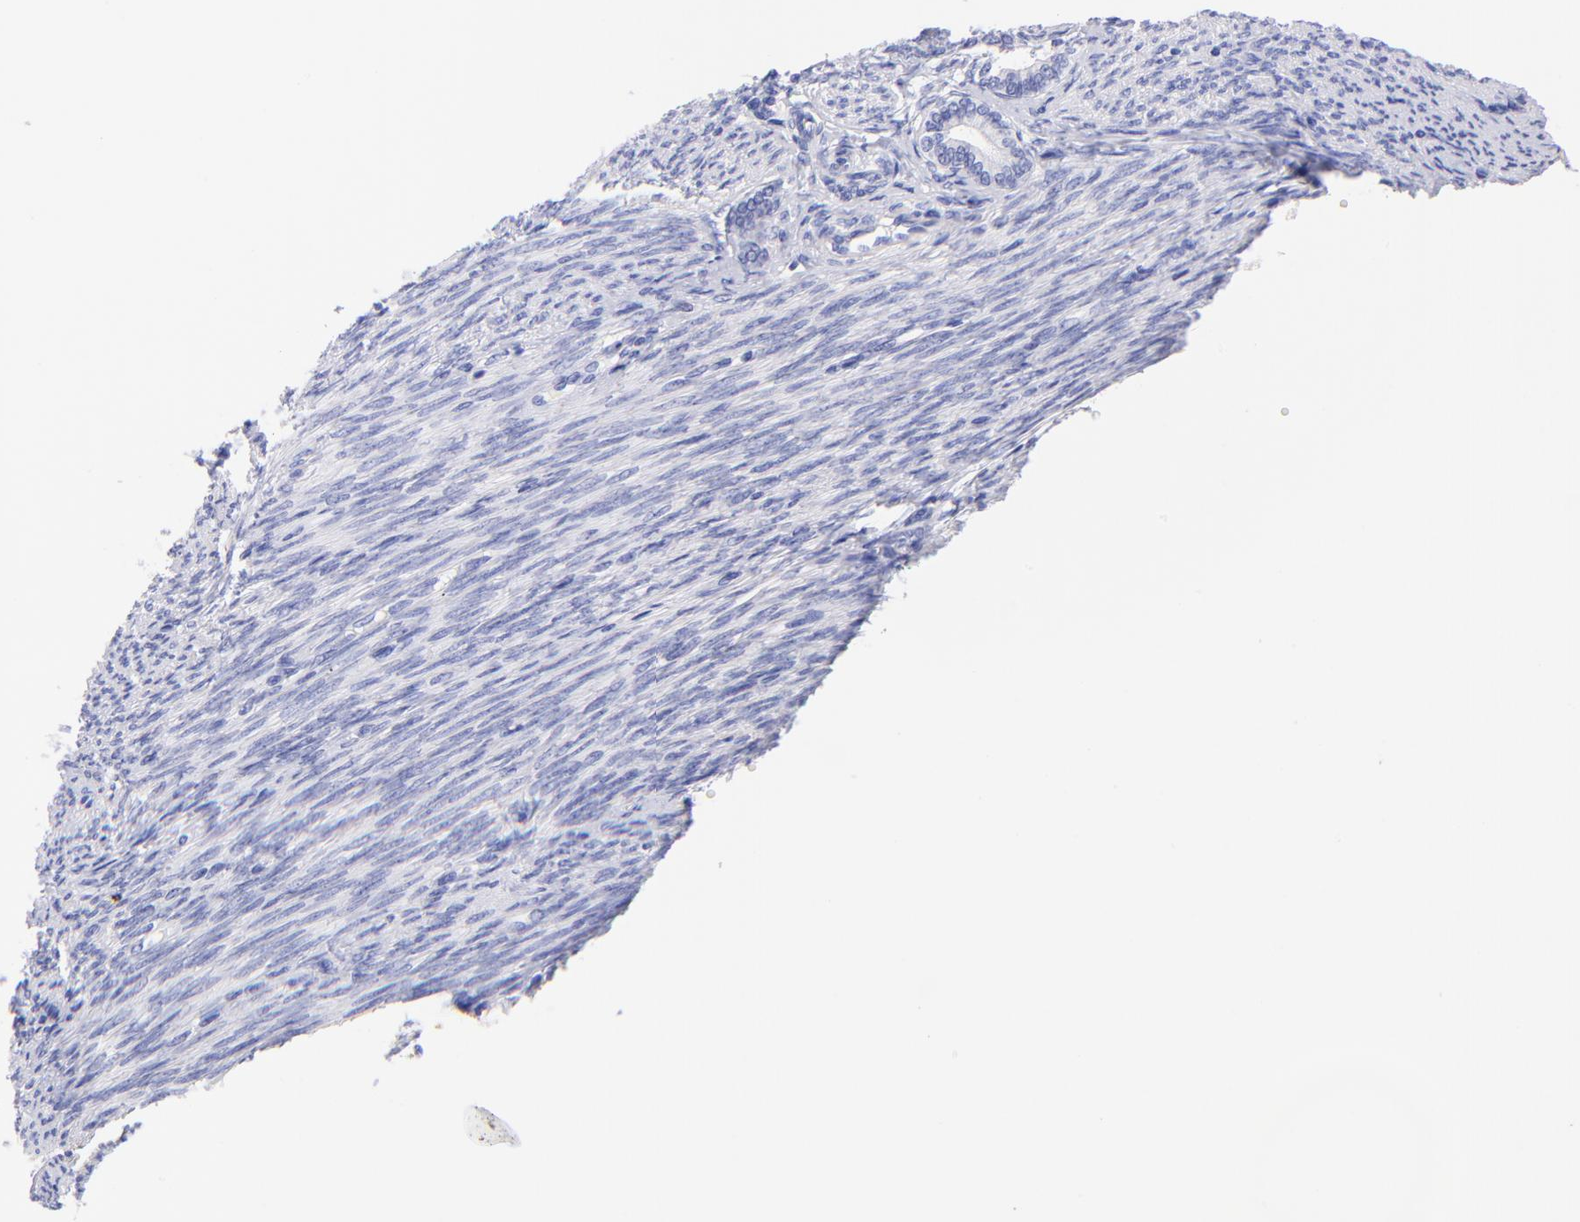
{"staining": {"intensity": "negative", "quantity": "none", "location": "none"}, "tissue": "endometrial cancer", "cell_type": "Tumor cells", "image_type": "cancer", "snomed": [{"axis": "morphology", "description": "Adenocarcinoma, NOS"}, {"axis": "topography", "description": "Endometrium"}], "caption": "IHC micrograph of human endometrial cancer stained for a protein (brown), which exhibits no staining in tumor cells.", "gene": "RAB3B", "patient": {"sex": "female", "age": 79}}